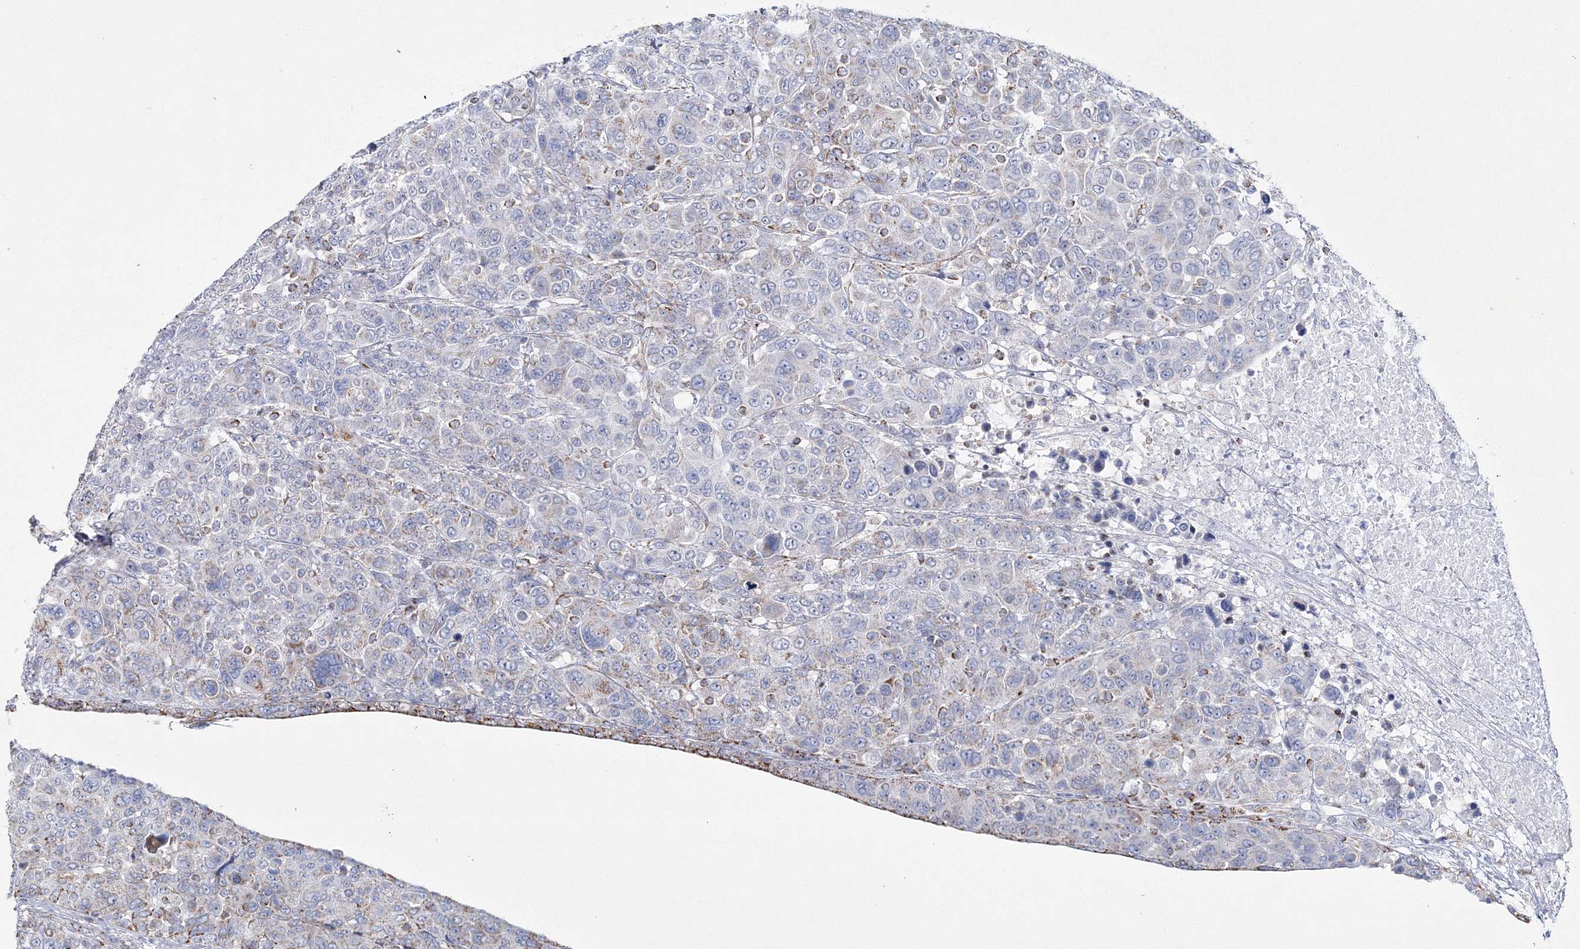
{"staining": {"intensity": "weak", "quantity": "<25%", "location": "cytoplasmic/membranous"}, "tissue": "breast cancer", "cell_type": "Tumor cells", "image_type": "cancer", "snomed": [{"axis": "morphology", "description": "Duct carcinoma"}, {"axis": "topography", "description": "Breast"}], "caption": "A high-resolution image shows immunohistochemistry staining of breast intraductal carcinoma, which shows no significant positivity in tumor cells.", "gene": "HIBCH", "patient": {"sex": "female", "age": 37}}